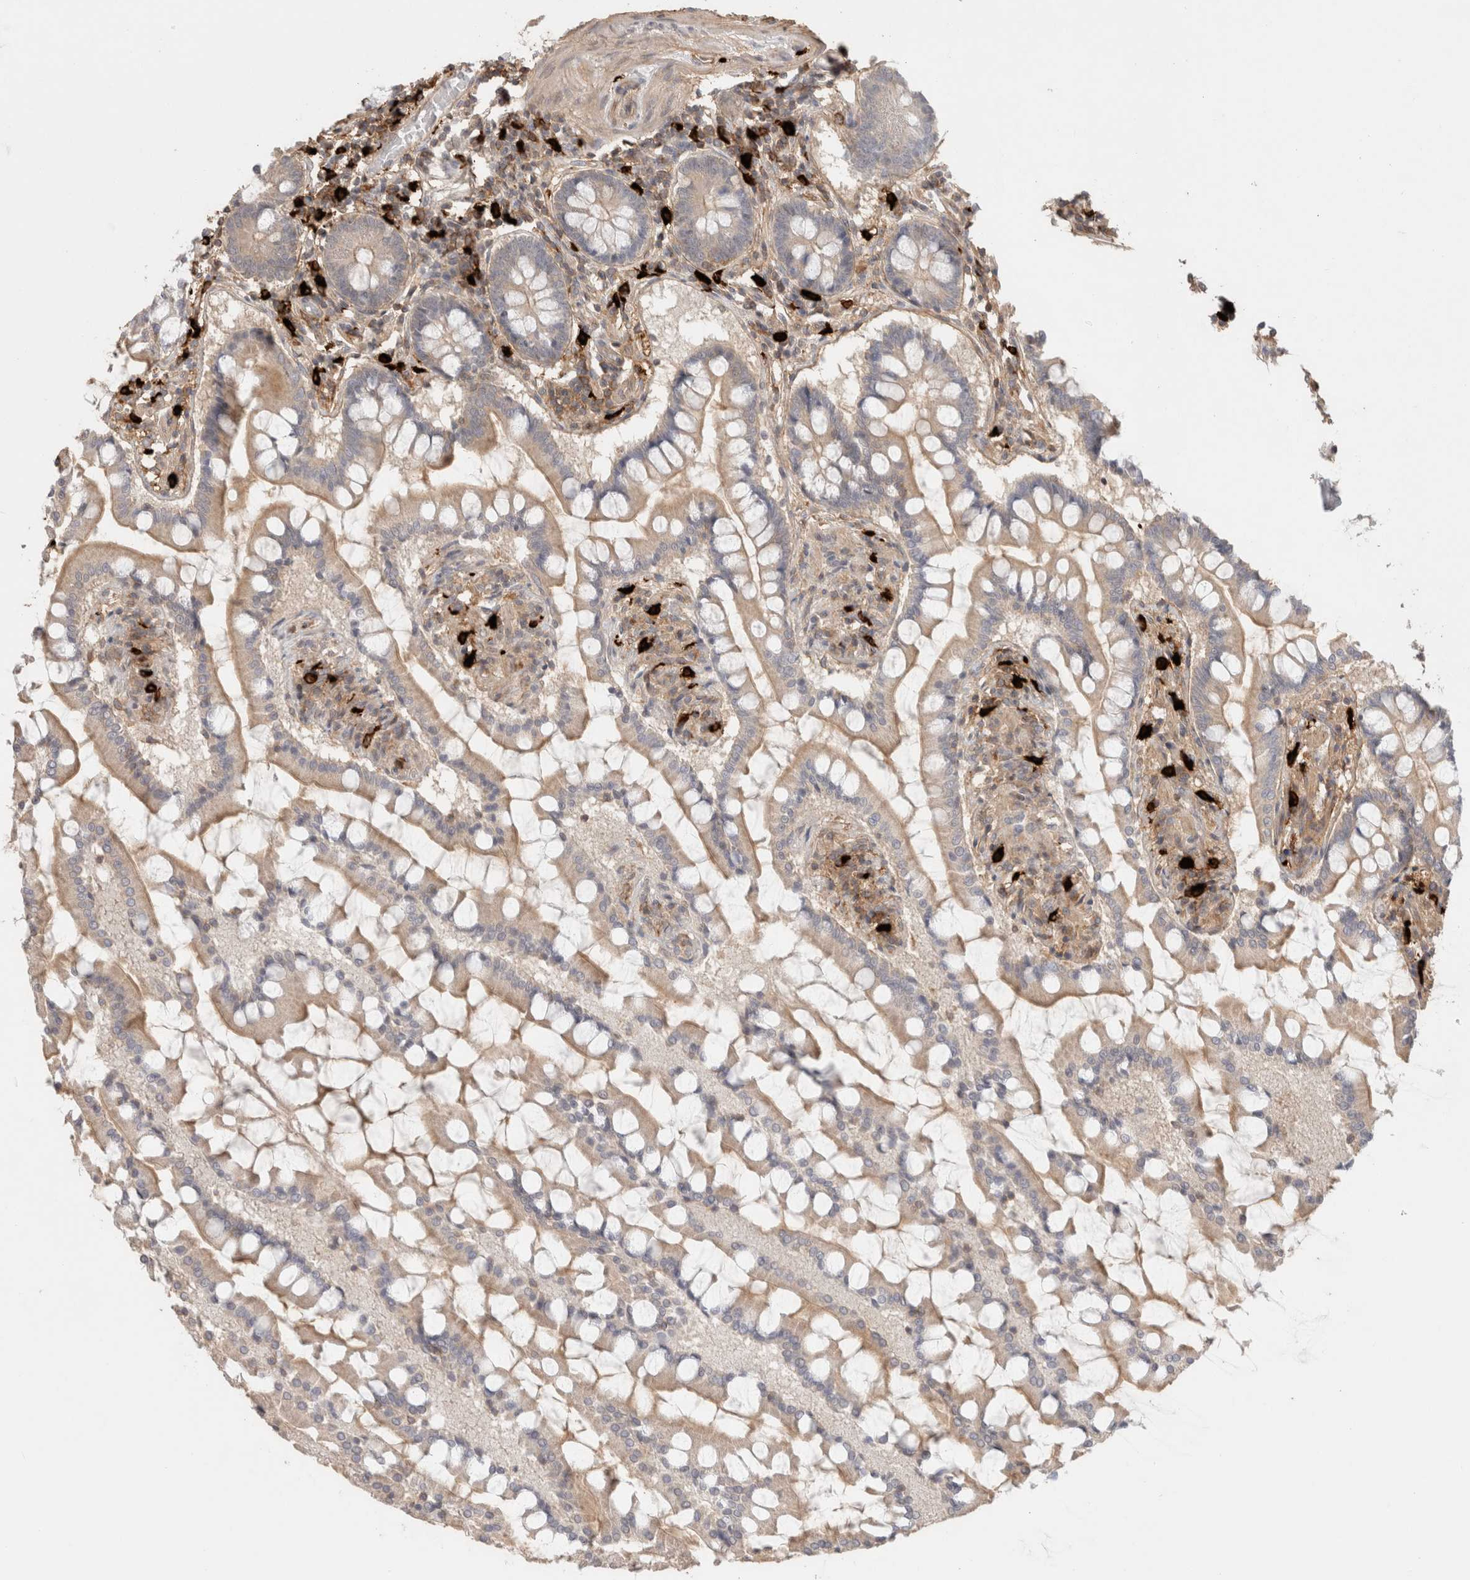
{"staining": {"intensity": "weak", "quantity": ">75%", "location": "cytoplasmic/membranous"}, "tissue": "small intestine", "cell_type": "Glandular cells", "image_type": "normal", "snomed": [{"axis": "morphology", "description": "Normal tissue, NOS"}, {"axis": "topography", "description": "Small intestine"}], "caption": "This photomicrograph shows immunohistochemistry staining of normal human small intestine, with low weak cytoplasmic/membranous staining in approximately >75% of glandular cells.", "gene": "HSPG2", "patient": {"sex": "male", "age": 41}}